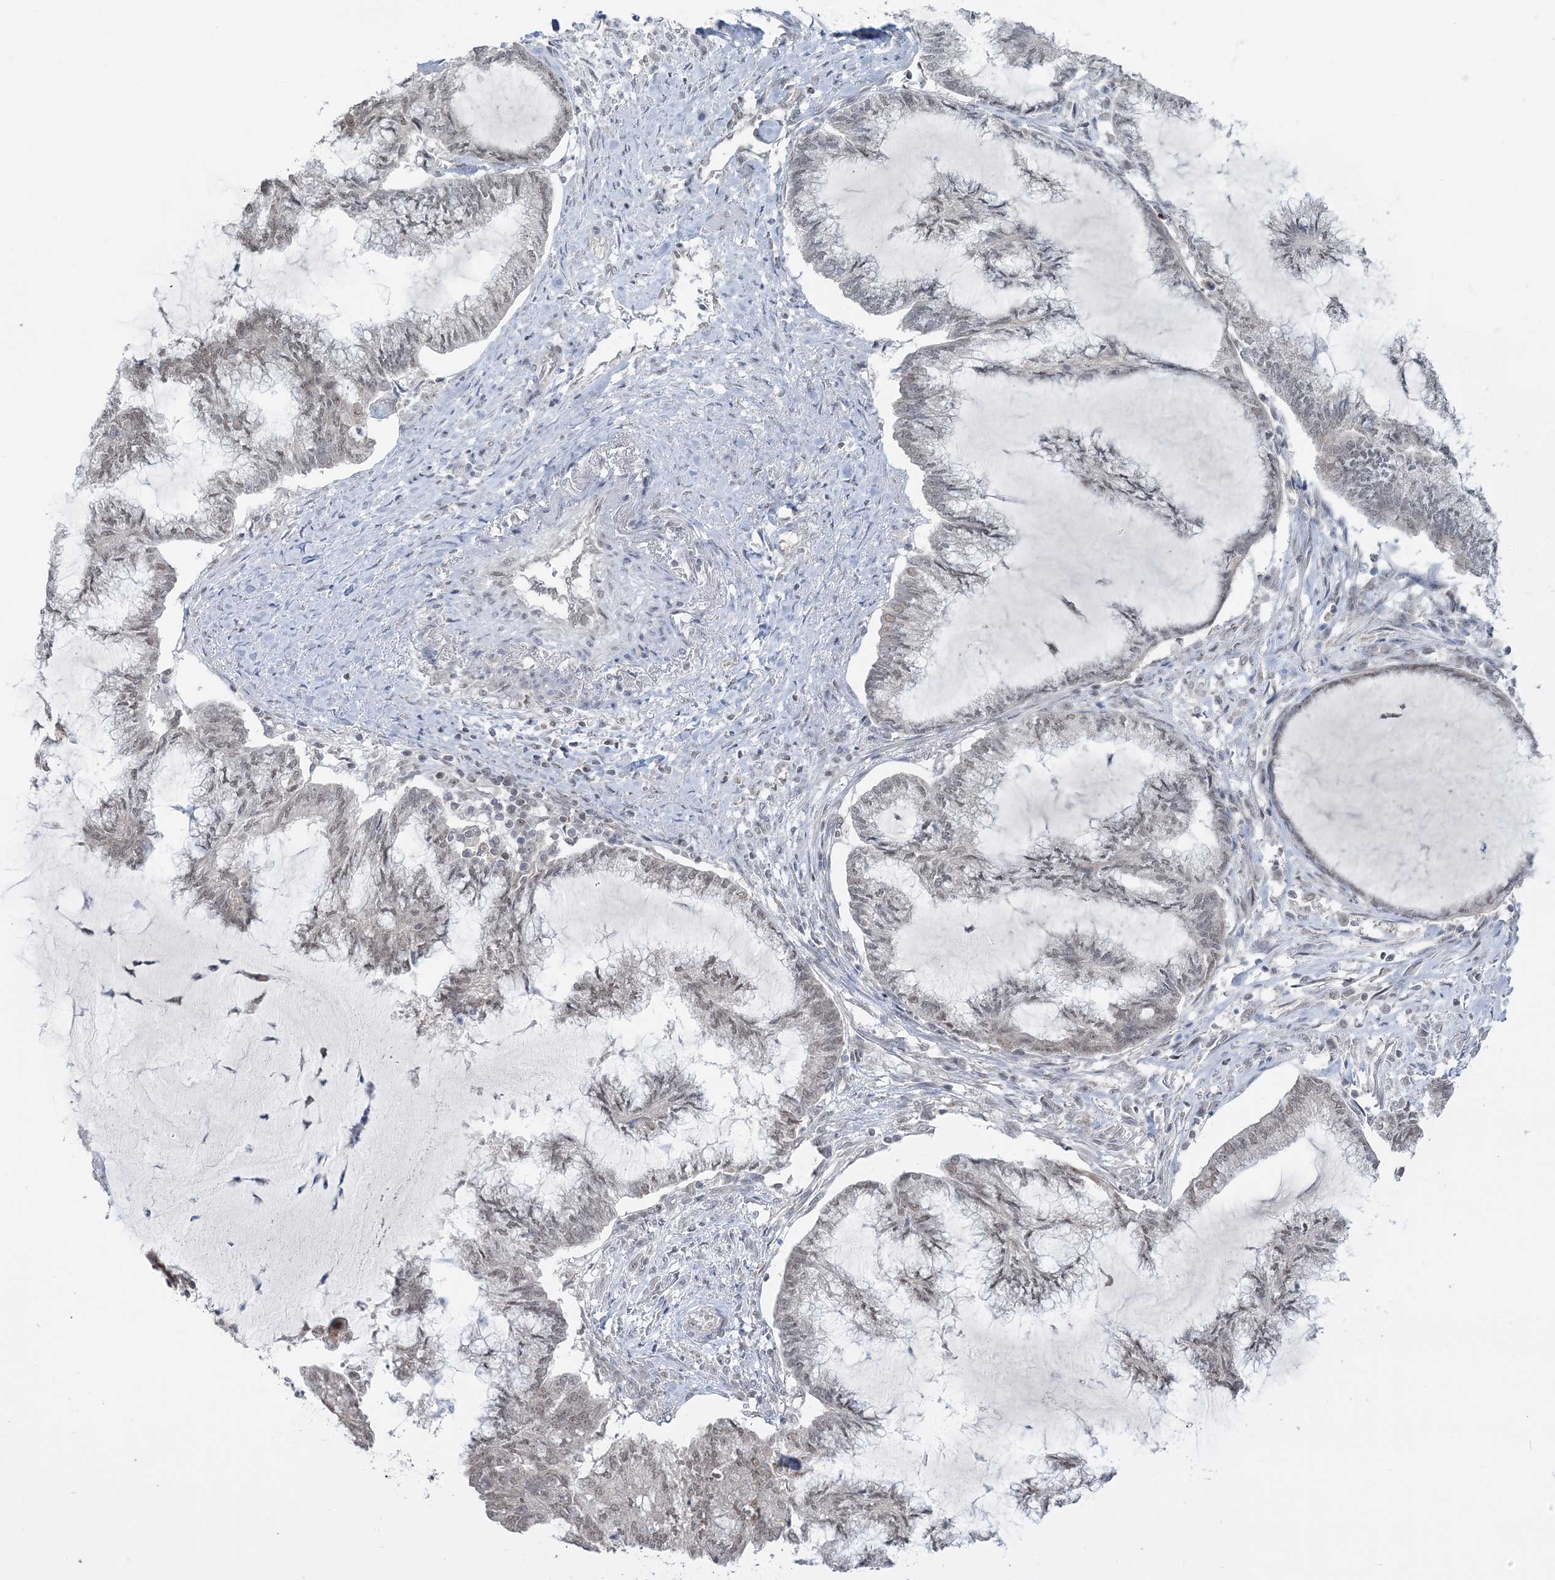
{"staining": {"intensity": "weak", "quantity": "<25%", "location": "nuclear"}, "tissue": "endometrial cancer", "cell_type": "Tumor cells", "image_type": "cancer", "snomed": [{"axis": "morphology", "description": "Adenocarcinoma, NOS"}, {"axis": "topography", "description": "Endometrium"}], "caption": "There is no significant staining in tumor cells of endometrial cancer (adenocarcinoma).", "gene": "GRSF1", "patient": {"sex": "female", "age": 86}}